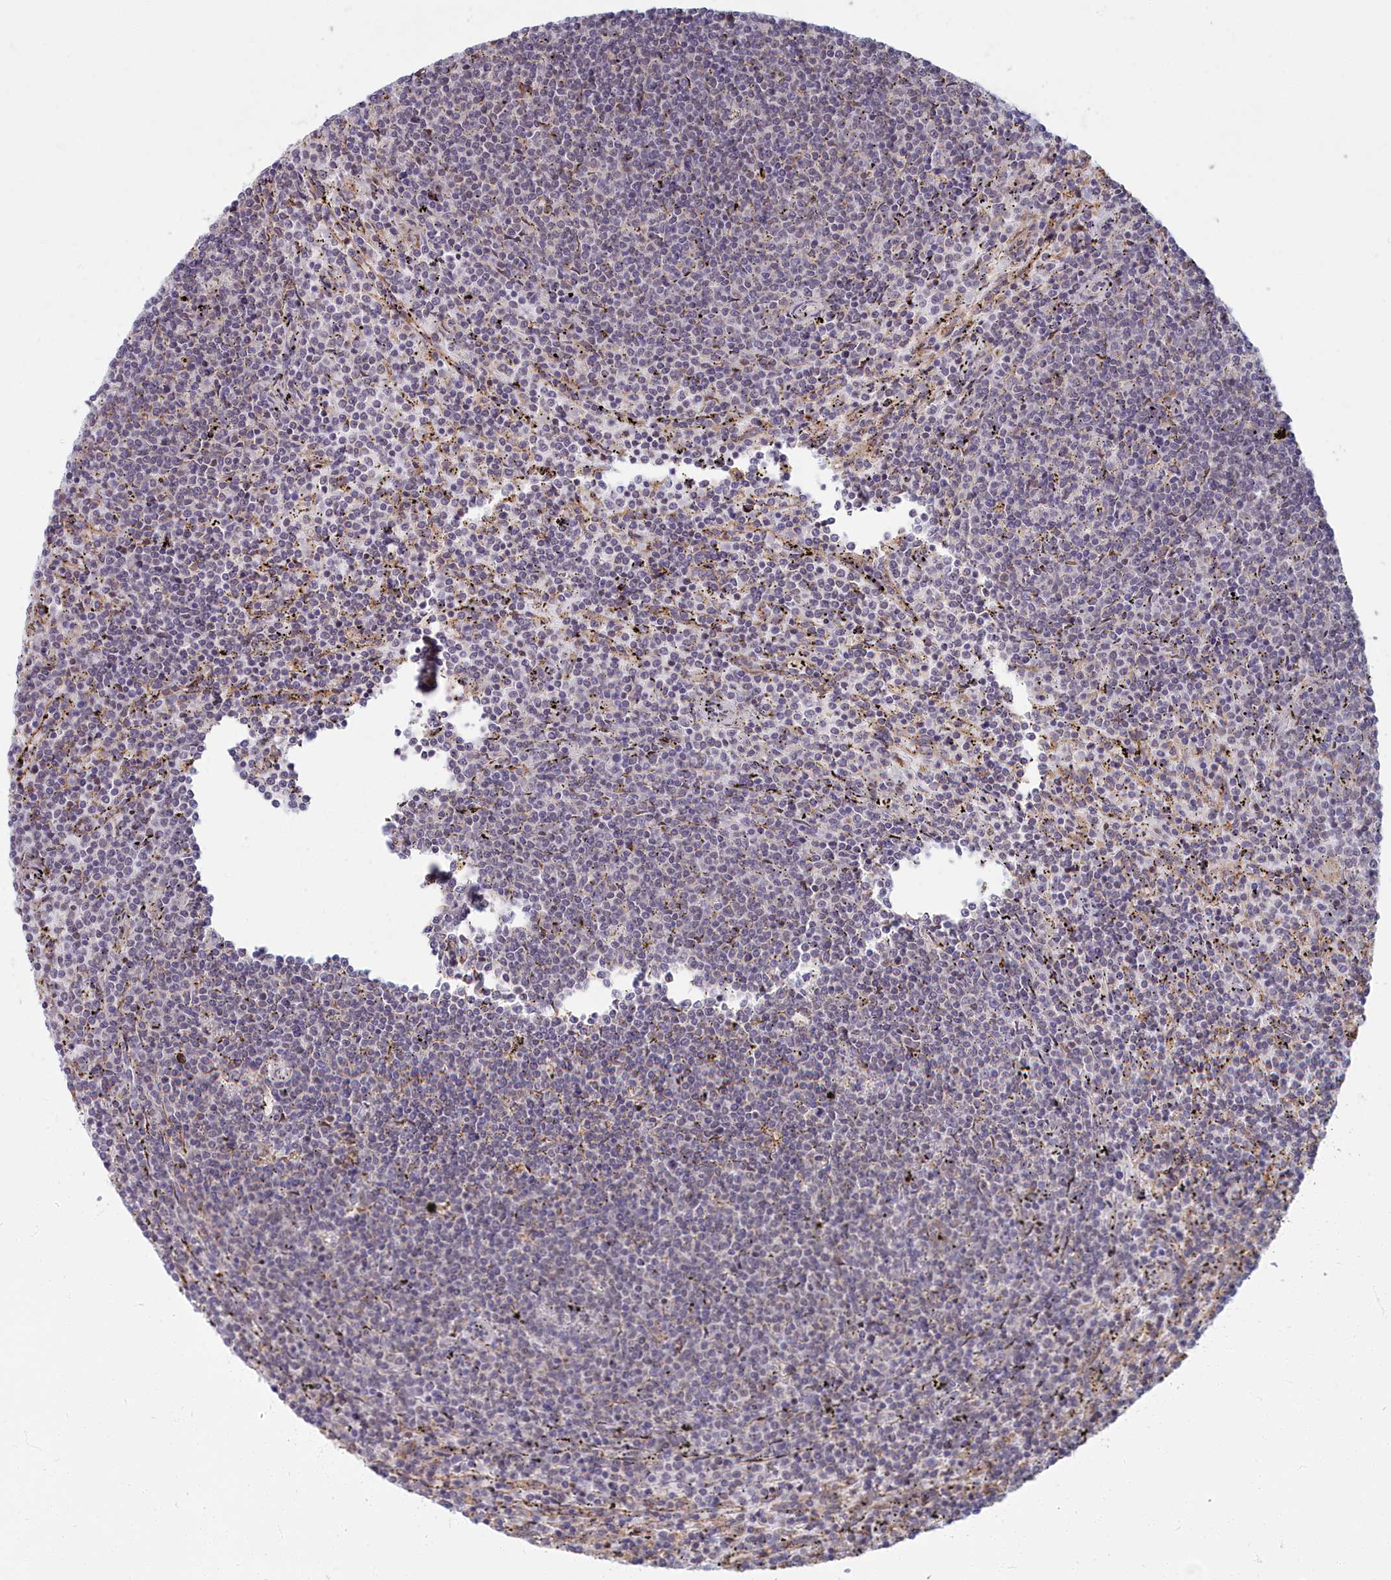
{"staining": {"intensity": "negative", "quantity": "none", "location": "none"}, "tissue": "lymphoma", "cell_type": "Tumor cells", "image_type": "cancer", "snomed": [{"axis": "morphology", "description": "Malignant lymphoma, non-Hodgkin's type, Low grade"}, {"axis": "topography", "description": "Spleen"}], "caption": "This is a histopathology image of immunohistochemistry staining of lymphoma, which shows no positivity in tumor cells.", "gene": "MAK16", "patient": {"sex": "female", "age": 50}}